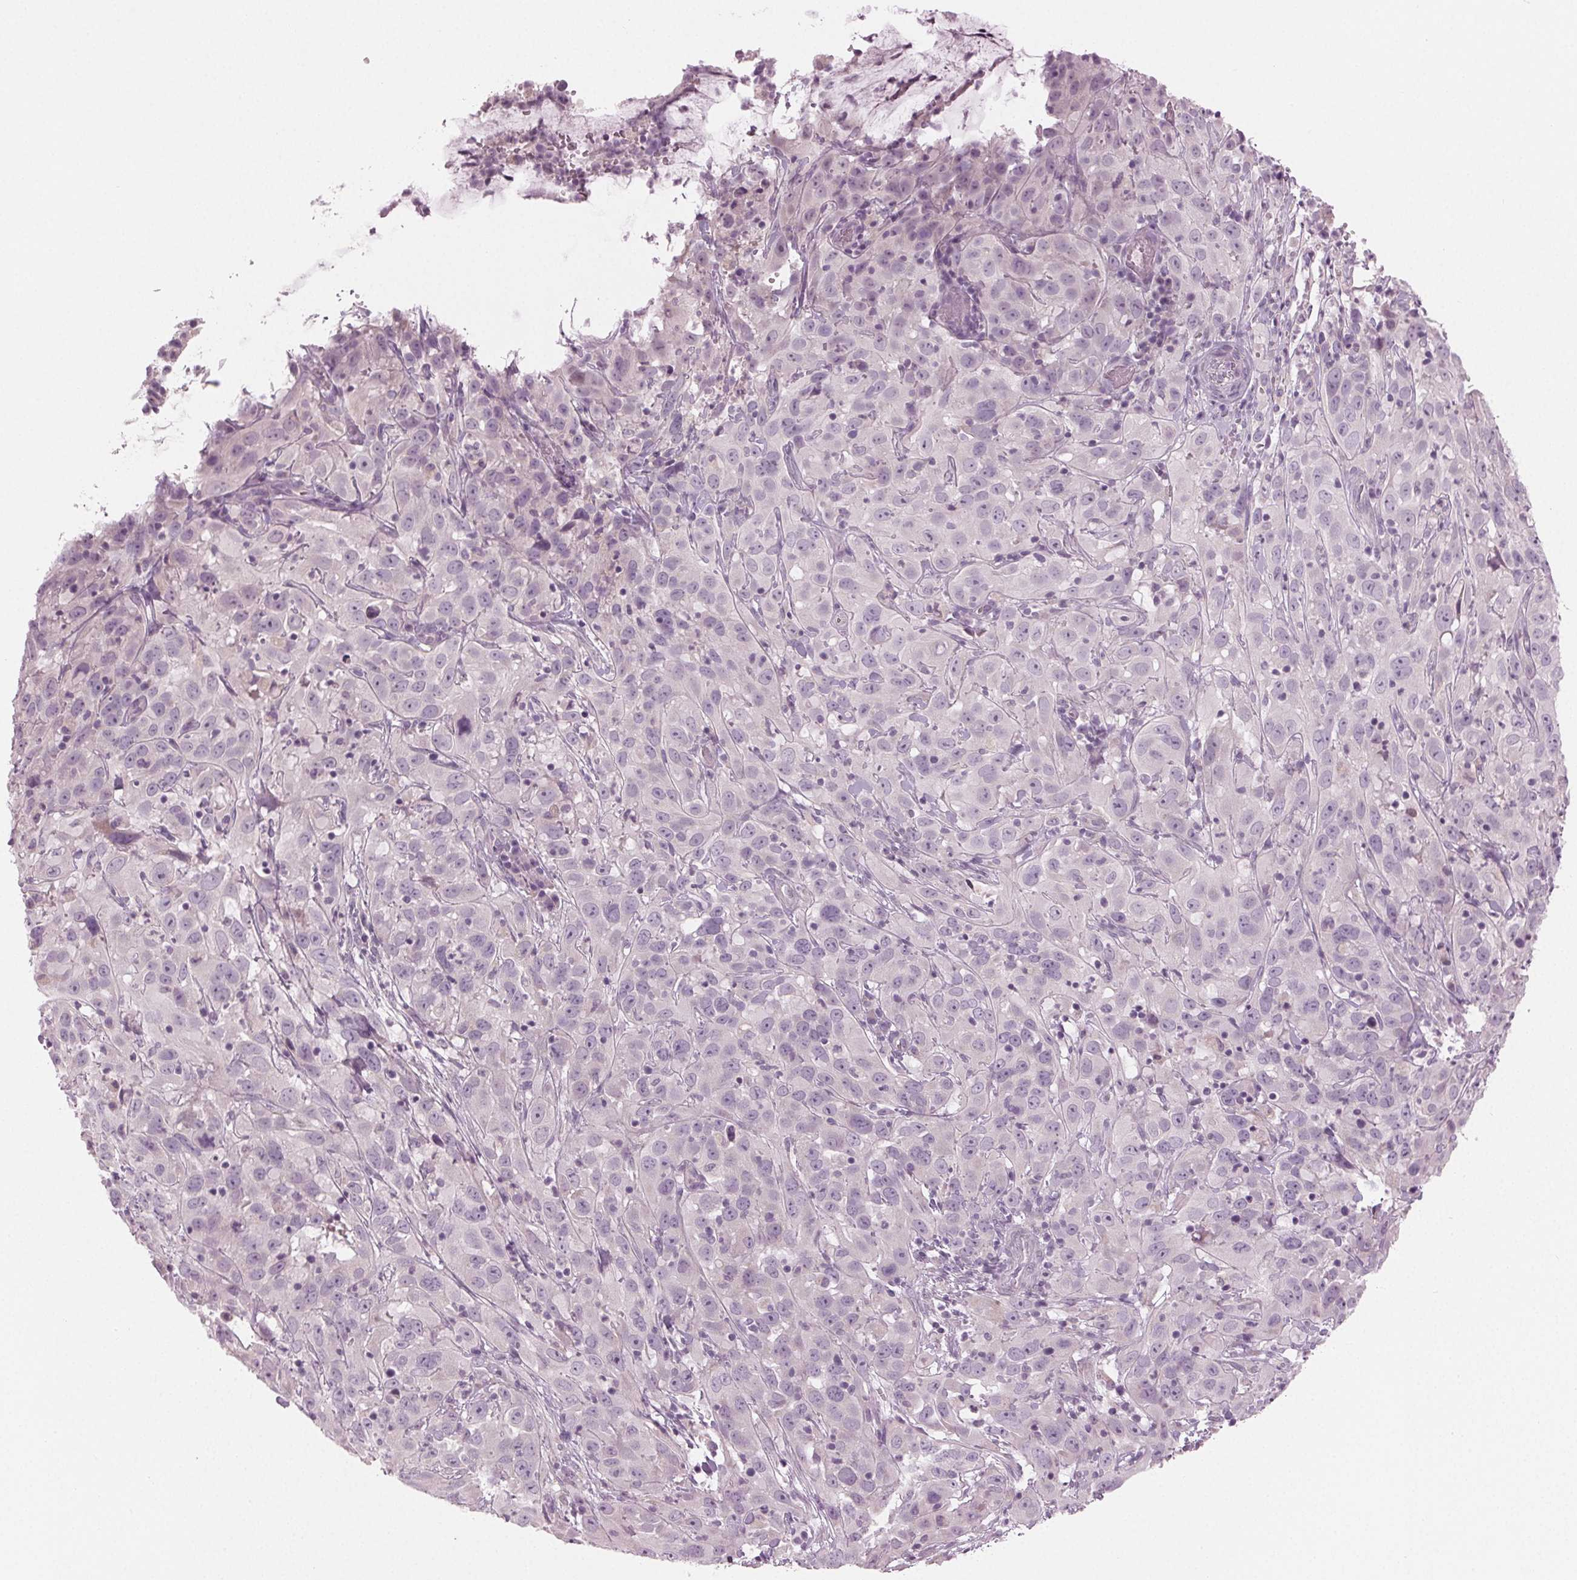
{"staining": {"intensity": "negative", "quantity": "none", "location": "none"}, "tissue": "cervical cancer", "cell_type": "Tumor cells", "image_type": "cancer", "snomed": [{"axis": "morphology", "description": "Squamous cell carcinoma, NOS"}, {"axis": "topography", "description": "Cervix"}], "caption": "This micrograph is of cervical cancer (squamous cell carcinoma) stained with IHC to label a protein in brown with the nuclei are counter-stained blue. There is no expression in tumor cells. (Brightfield microscopy of DAB immunohistochemistry (IHC) at high magnification).", "gene": "PRAP1", "patient": {"sex": "female", "age": 32}}